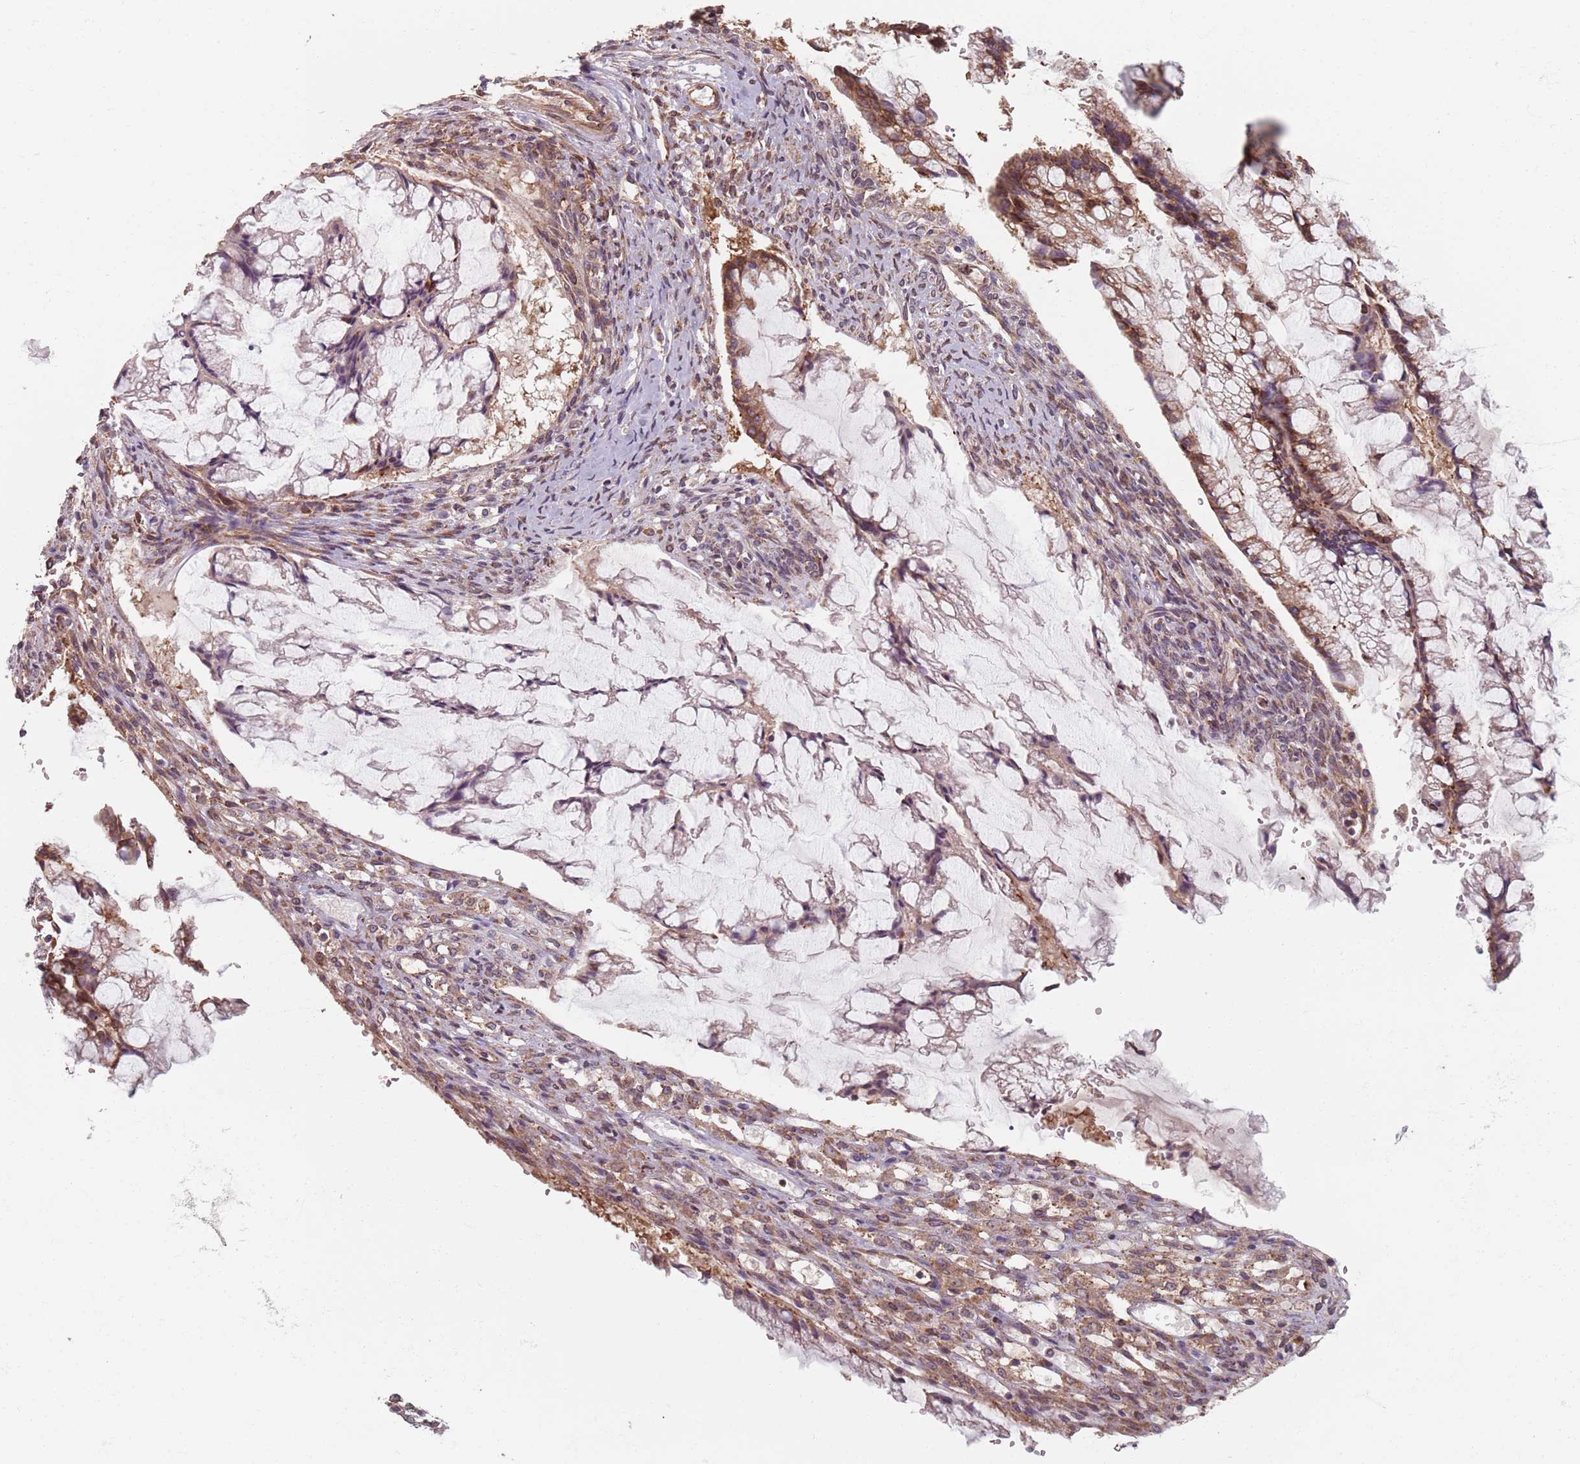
{"staining": {"intensity": "moderate", "quantity": "25%-75%", "location": "cytoplasmic/membranous"}, "tissue": "ovarian cancer", "cell_type": "Tumor cells", "image_type": "cancer", "snomed": [{"axis": "morphology", "description": "Cystadenocarcinoma, mucinous, NOS"}, {"axis": "topography", "description": "Ovary"}], "caption": "Ovarian cancer (mucinous cystadenocarcinoma) stained with DAB IHC displays medium levels of moderate cytoplasmic/membranous positivity in approximately 25%-75% of tumor cells.", "gene": "NOTCH3", "patient": {"sex": "female", "age": 73}}